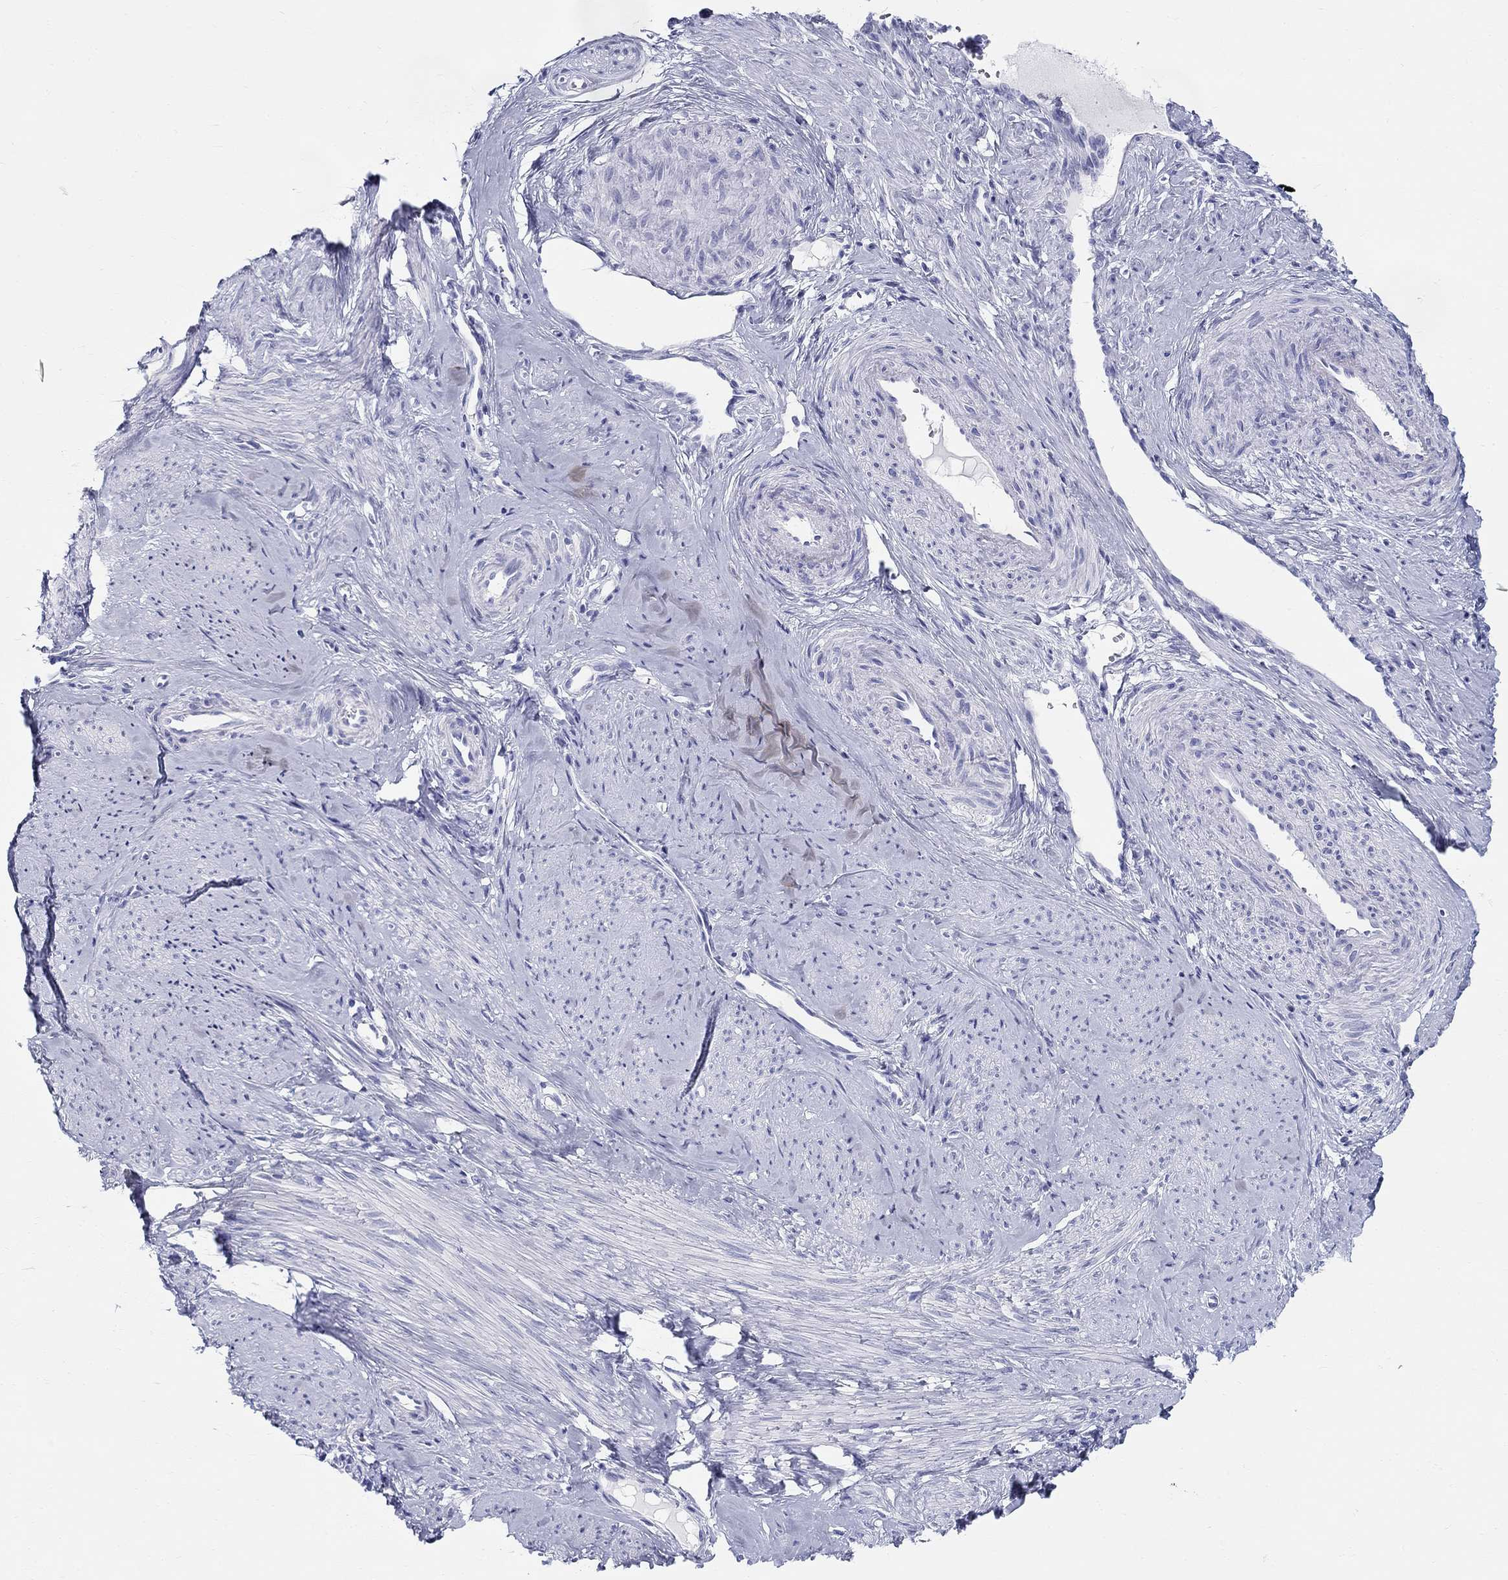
{"staining": {"intensity": "negative", "quantity": "none", "location": "none"}, "tissue": "smooth muscle", "cell_type": "Smooth muscle cells", "image_type": "normal", "snomed": [{"axis": "morphology", "description": "Normal tissue, NOS"}, {"axis": "topography", "description": "Smooth muscle"}], "caption": "Immunohistochemistry (IHC) of unremarkable smooth muscle shows no positivity in smooth muscle cells.", "gene": "LAMP5", "patient": {"sex": "female", "age": 48}}